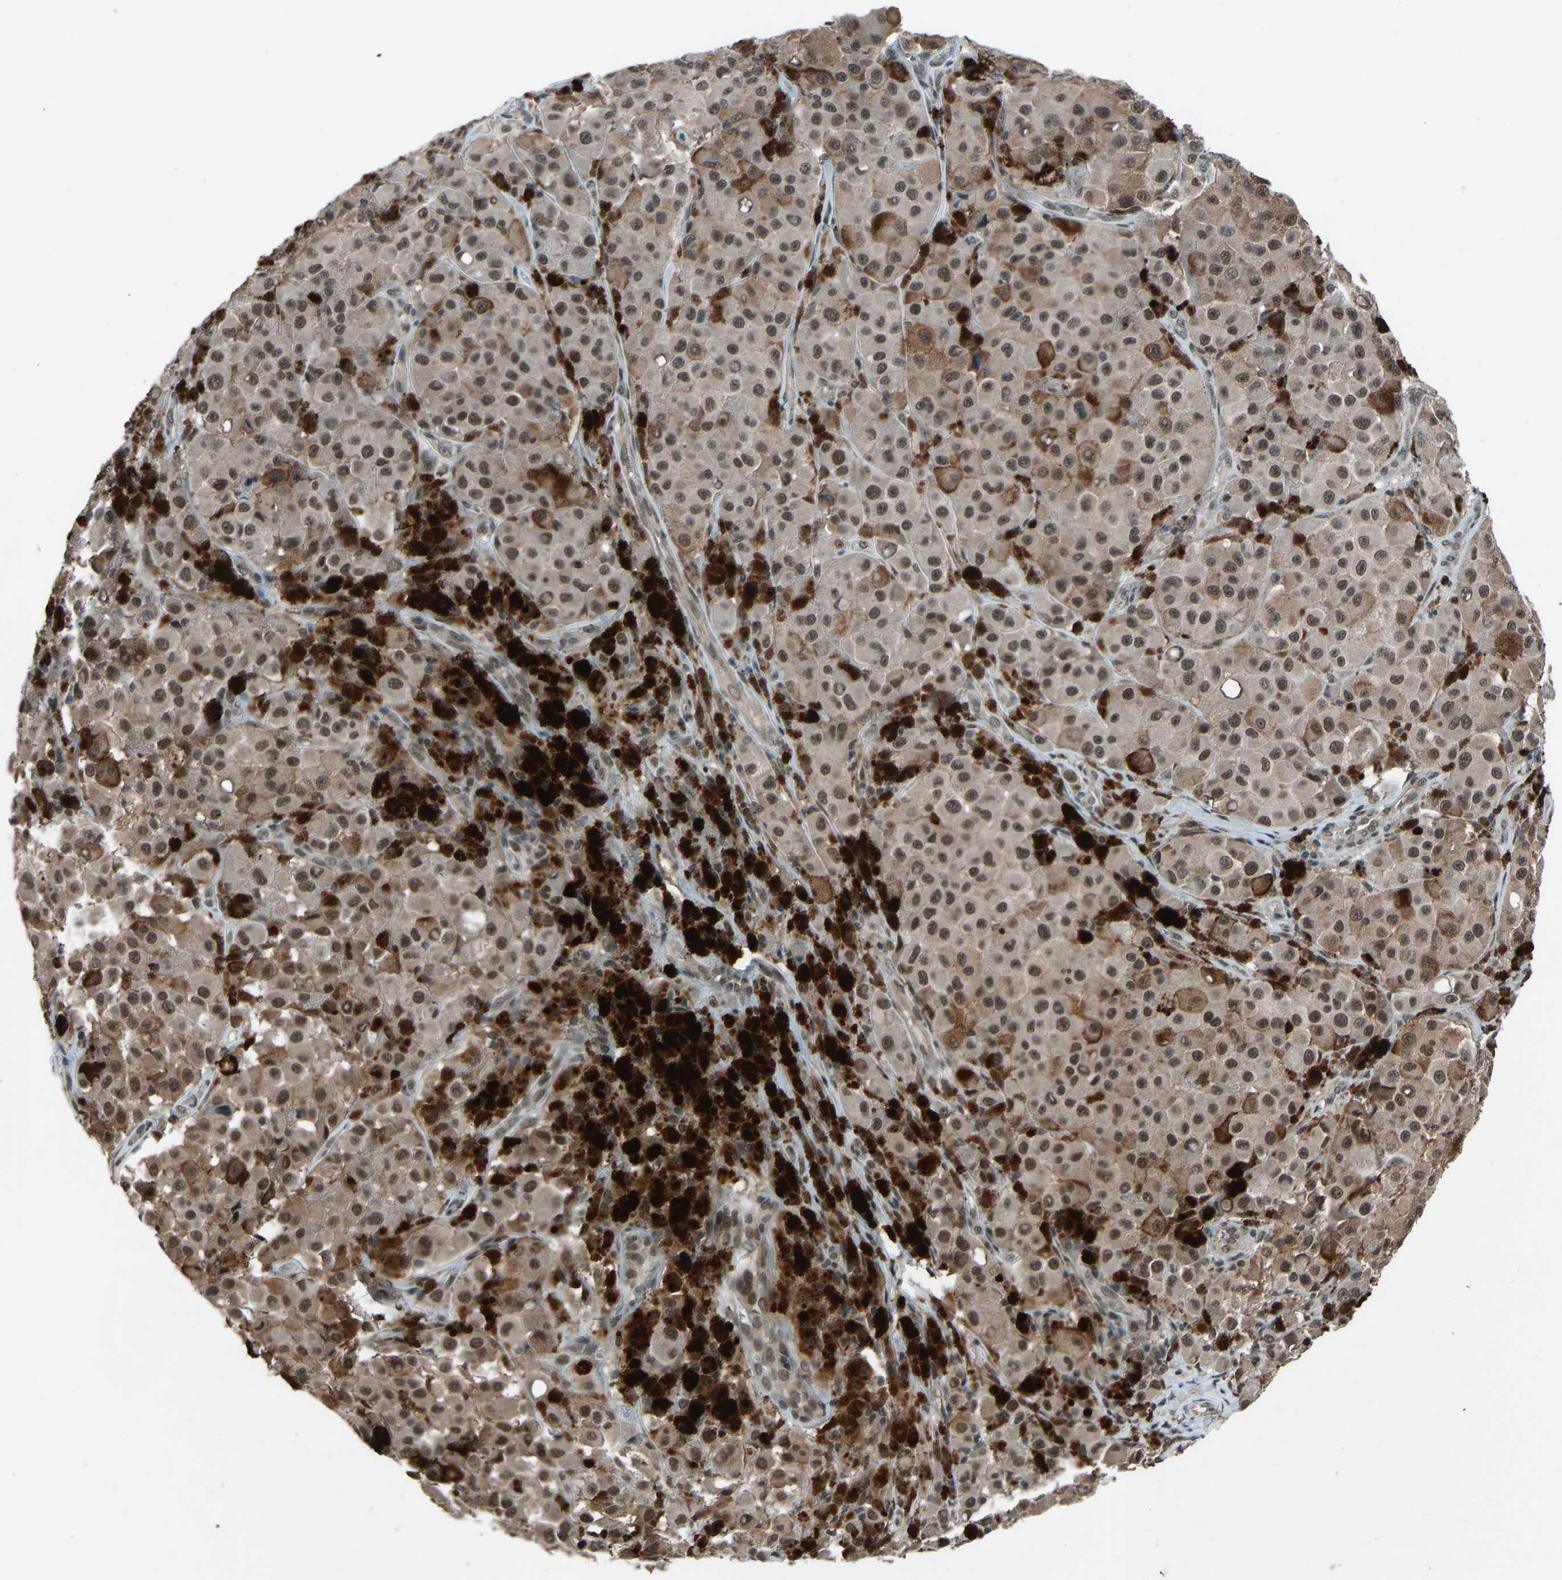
{"staining": {"intensity": "moderate", "quantity": ">75%", "location": "nuclear"}, "tissue": "melanoma", "cell_type": "Tumor cells", "image_type": "cancer", "snomed": [{"axis": "morphology", "description": "Malignant melanoma, NOS"}, {"axis": "topography", "description": "Skin"}], "caption": "Malignant melanoma tissue demonstrates moderate nuclear positivity in approximately >75% of tumor cells", "gene": "SLC43A1", "patient": {"sex": "male", "age": 84}}